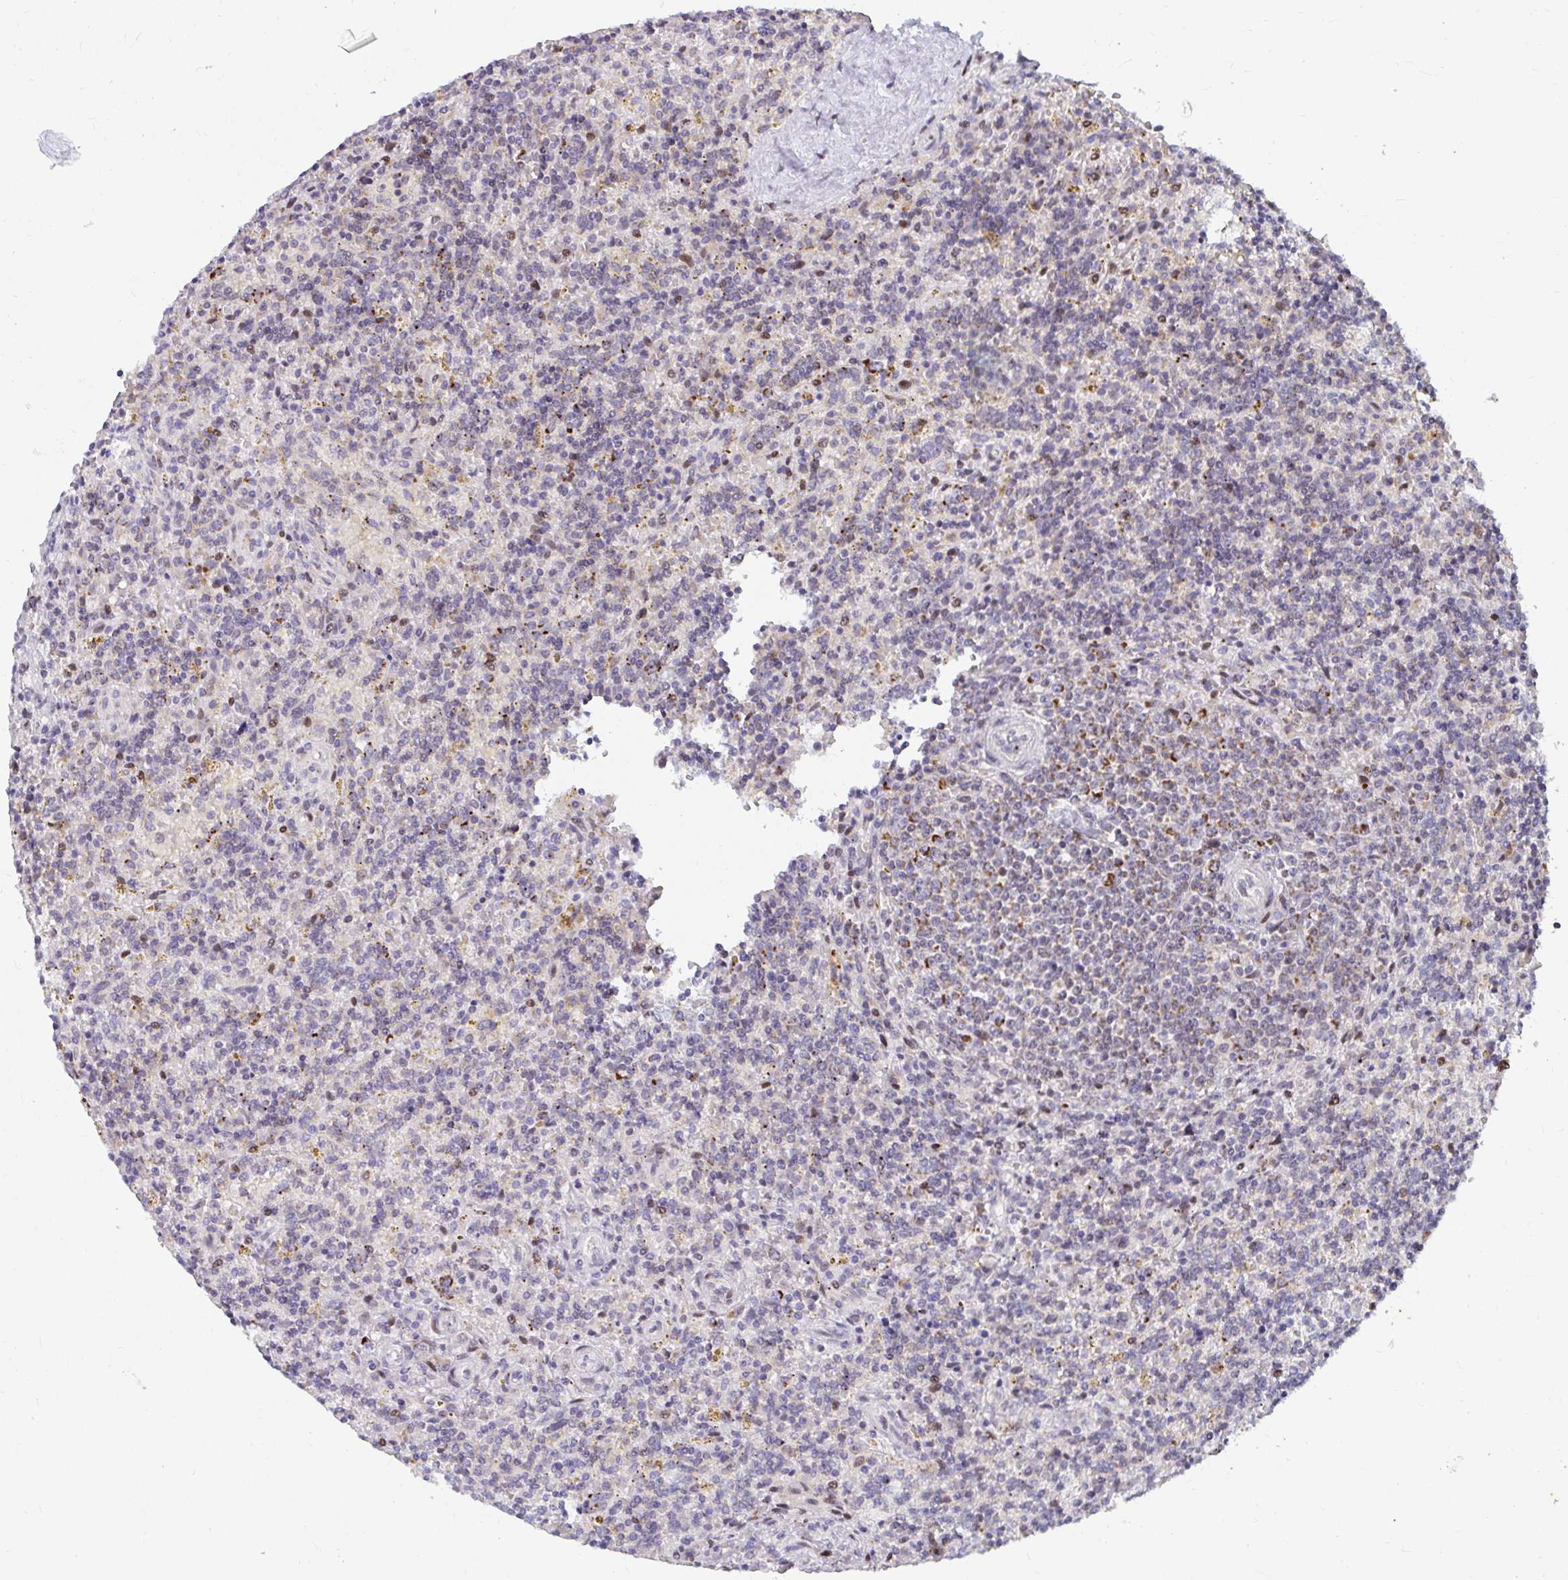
{"staining": {"intensity": "moderate", "quantity": "25%-75%", "location": "cytoplasmic/membranous"}, "tissue": "lymphoma", "cell_type": "Tumor cells", "image_type": "cancer", "snomed": [{"axis": "morphology", "description": "Malignant lymphoma, non-Hodgkin's type, Low grade"}, {"axis": "topography", "description": "Spleen"}], "caption": "Moderate cytoplasmic/membranous protein expression is appreciated in about 25%-75% of tumor cells in malignant lymphoma, non-Hodgkin's type (low-grade).", "gene": "EXOC5", "patient": {"sex": "male", "age": 67}}